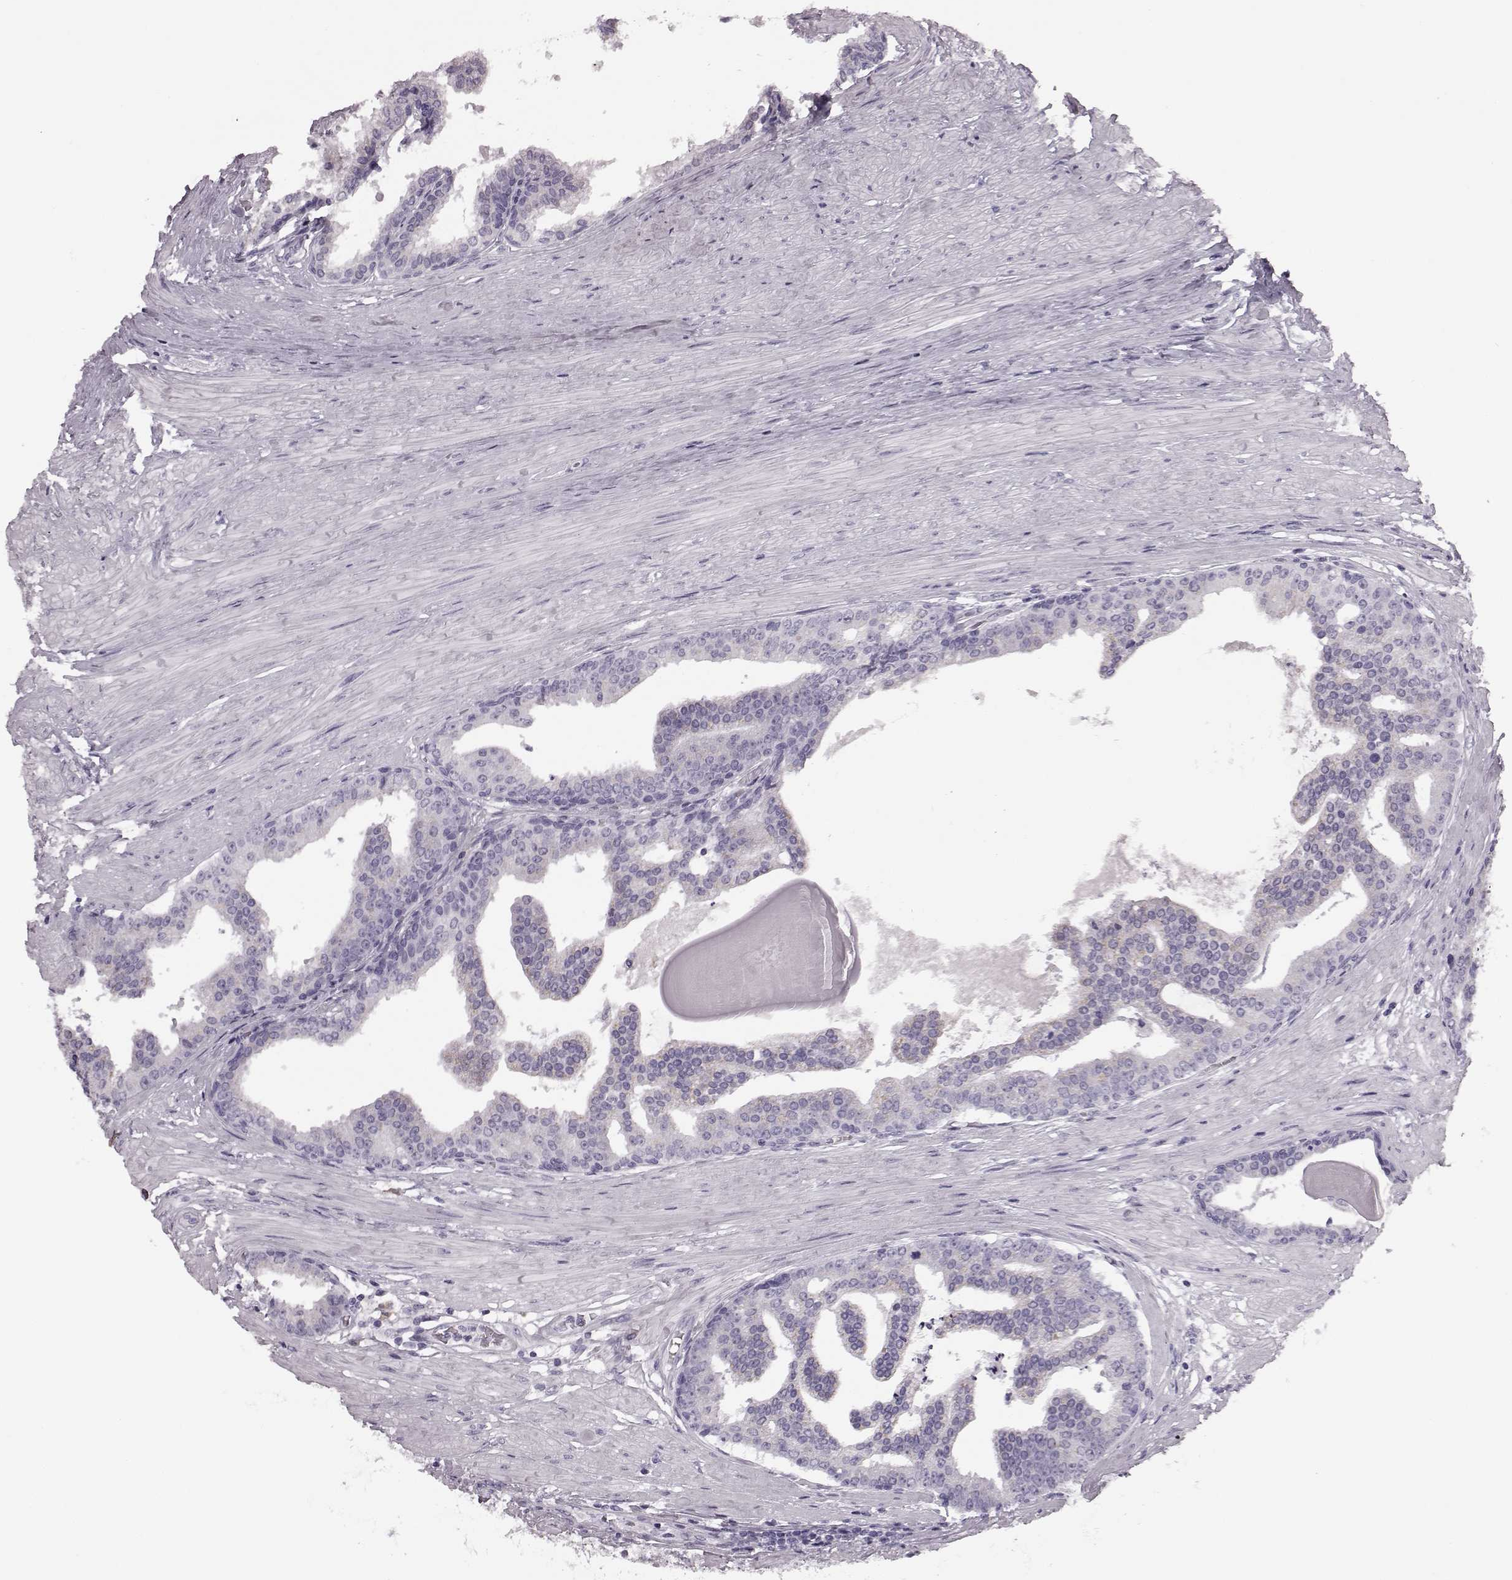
{"staining": {"intensity": "negative", "quantity": "none", "location": "none"}, "tissue": "prostate cancer", "cell_type": "Tumor cells", "image_type": "cancer", "snomed": [{"axis": "morphology", "description": "Adenocarcinoma, NOS"}, {"axis": "topography", "description": "Prostate and seminal vesicle, NOS"}, {"axis": "topography", "description": "Prostate"}], "caption": "There is no significant staining in tumor cells of prostate adenocarcinoma. (Brightfield microscopy of DAB IHC at high magnification).", "gene": "JSRP1", "patient": {"sex": "male", "age": 44}}